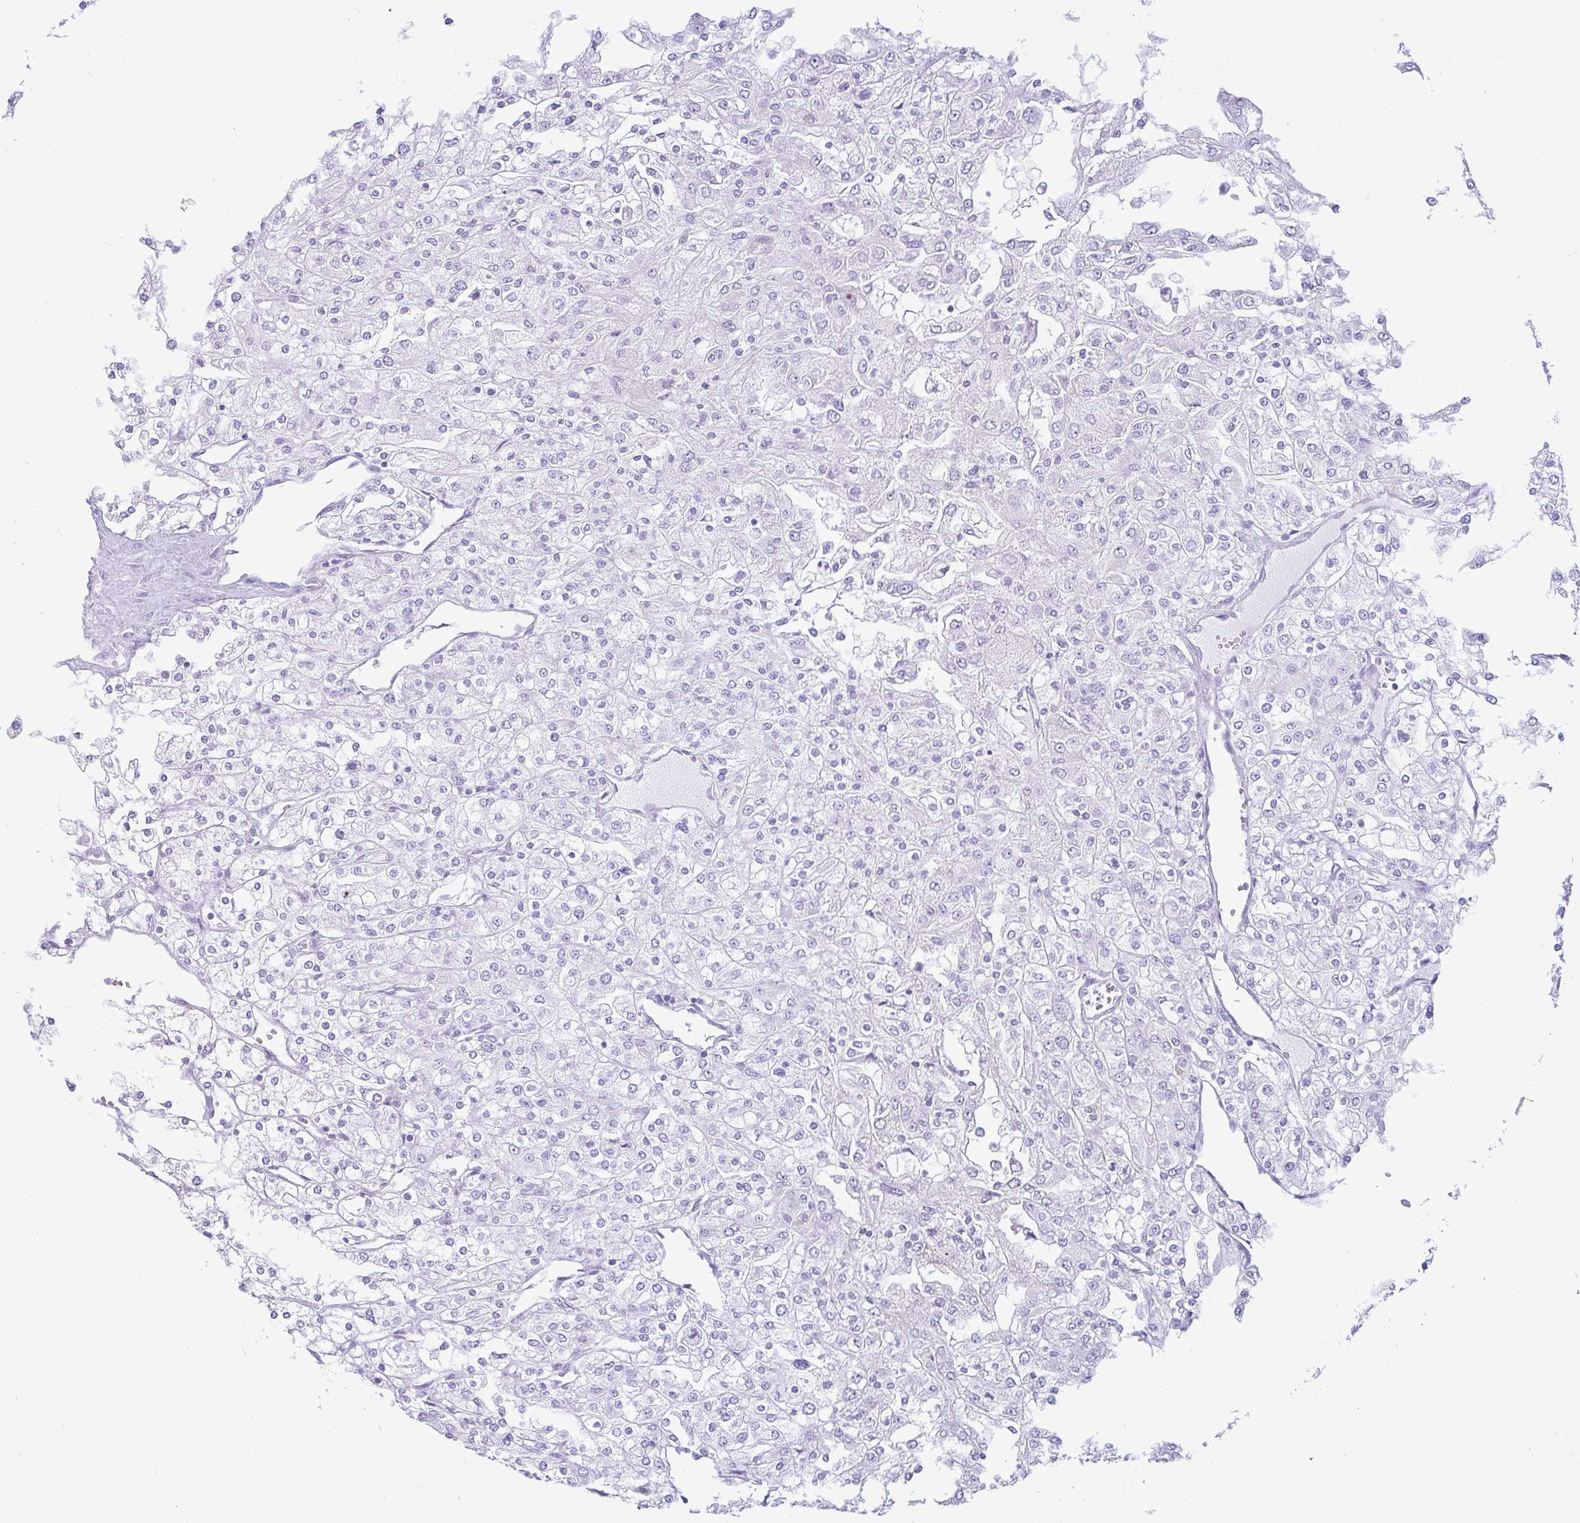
{"staining": {"intensity": "negative", "quantity": "none", "location": "none"}, "tissue": "renal cancer", "cell_type": "Tumor cells", "image_type": "cancer", "snomed": [{"axis": "morphology", "description": "Adenocarcinoma, NOS"}, {"axis": "topography", "description": "Kidney"}], "caption": "Immunohistochemistry of human renal adenocarcinoma demonstrates no expression in tumor cells. (IHC, brightfield microscopy, high magnification).", "gene": "RASL10A", "patient": {"sex": "male", "age": 80}}